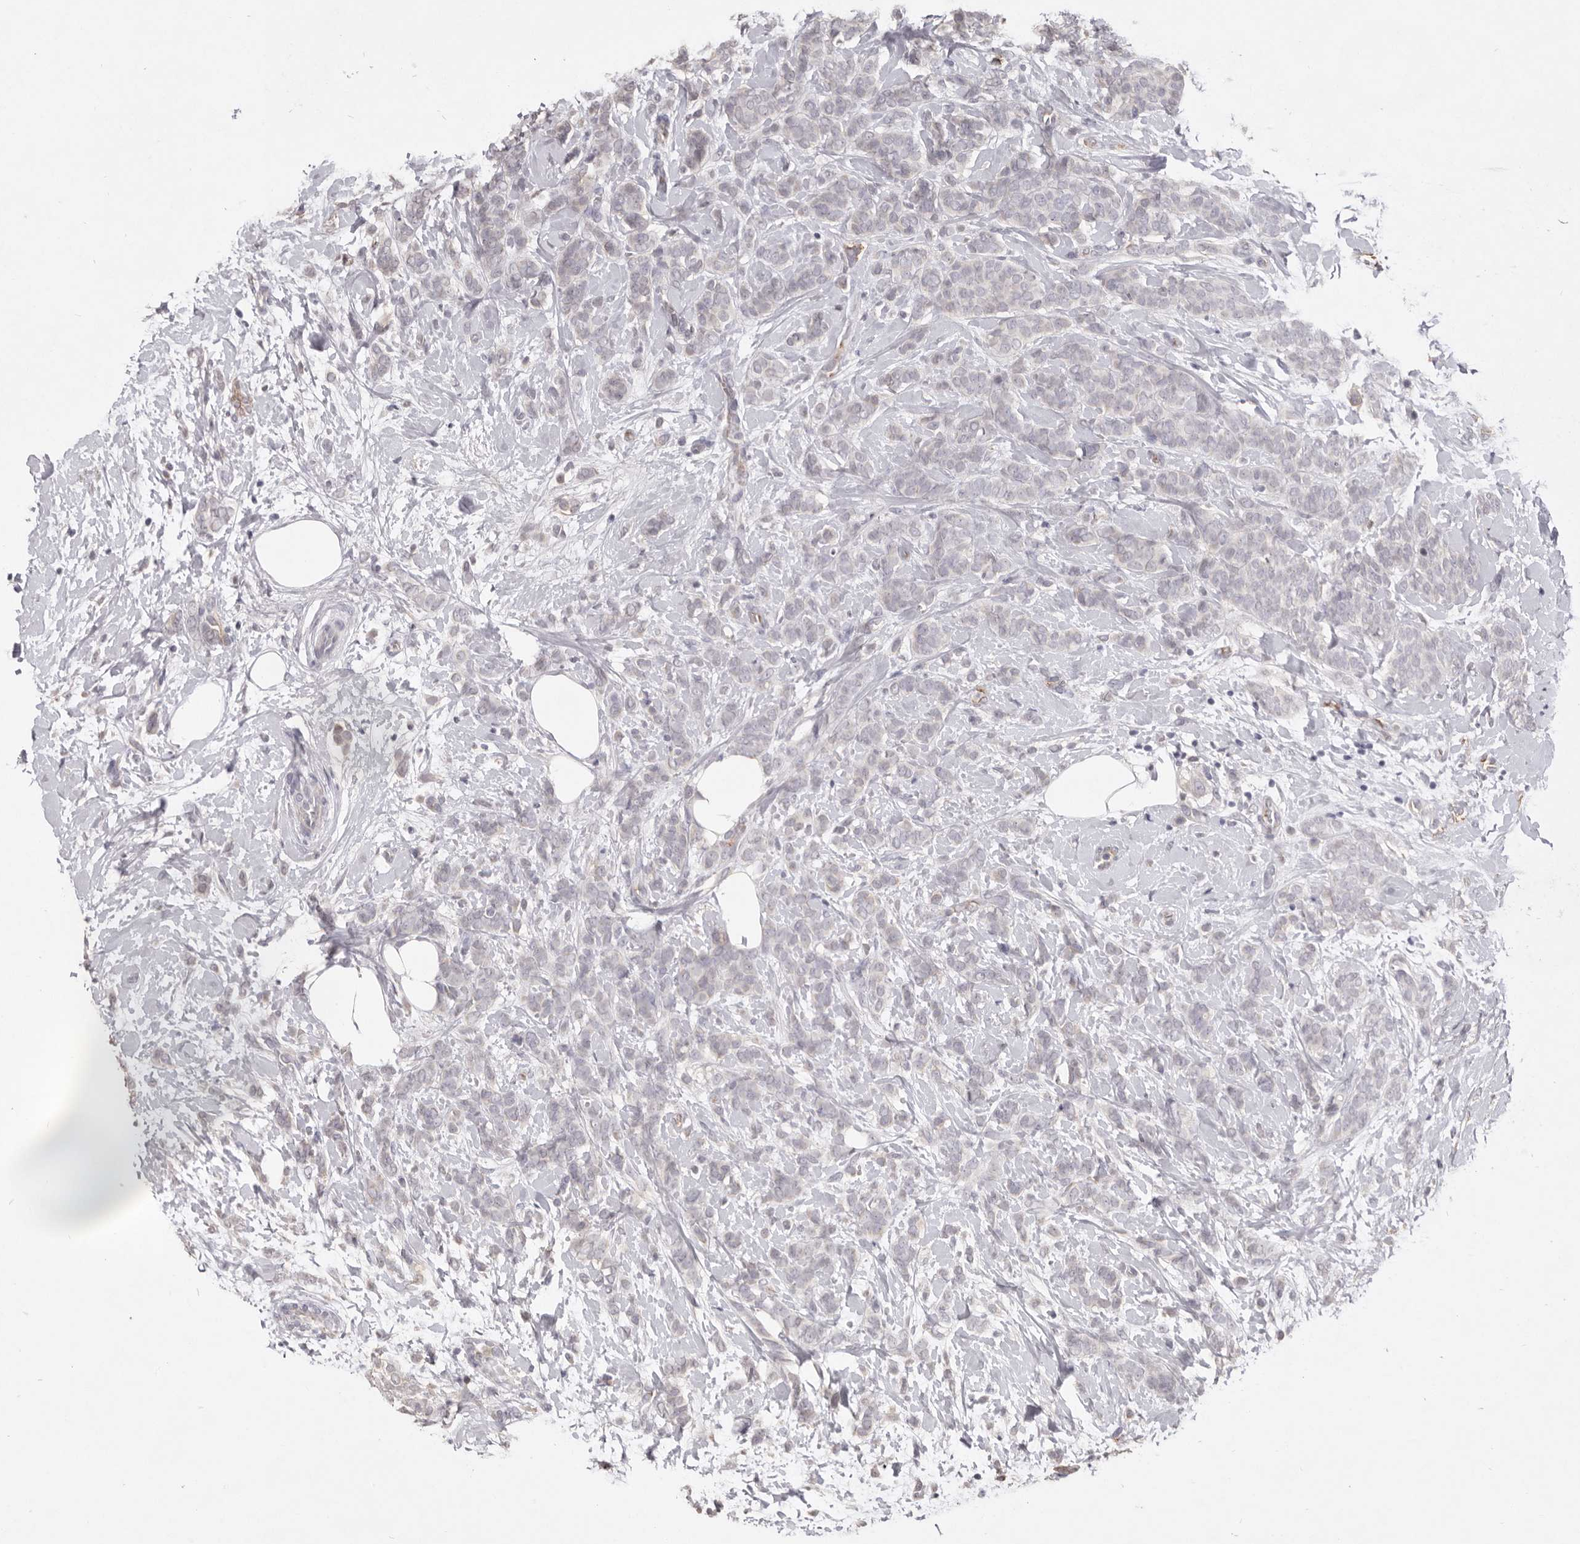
{"staining": {"intensity": "negative", "quantity": "none", "location": "none"}, "tissue": "breast cancer", "cell_type": "Tumor cells", "image_type": "cancer", "snomed": [{"axis": "morphology", "description": "Lobular carcinoma, in situ"}, {"axis": "morphology", "description": "Lobular carcinoma"}, {"axis": "topography", "description": "Breast"}], "caption": "This is a photomicrograph of immunohistochemistry (IHC) staining of breast cancer, which shows no expression in tumor cells.", "gene": "ZYG11B", "patient": {"sex": "female", "age": 41}}